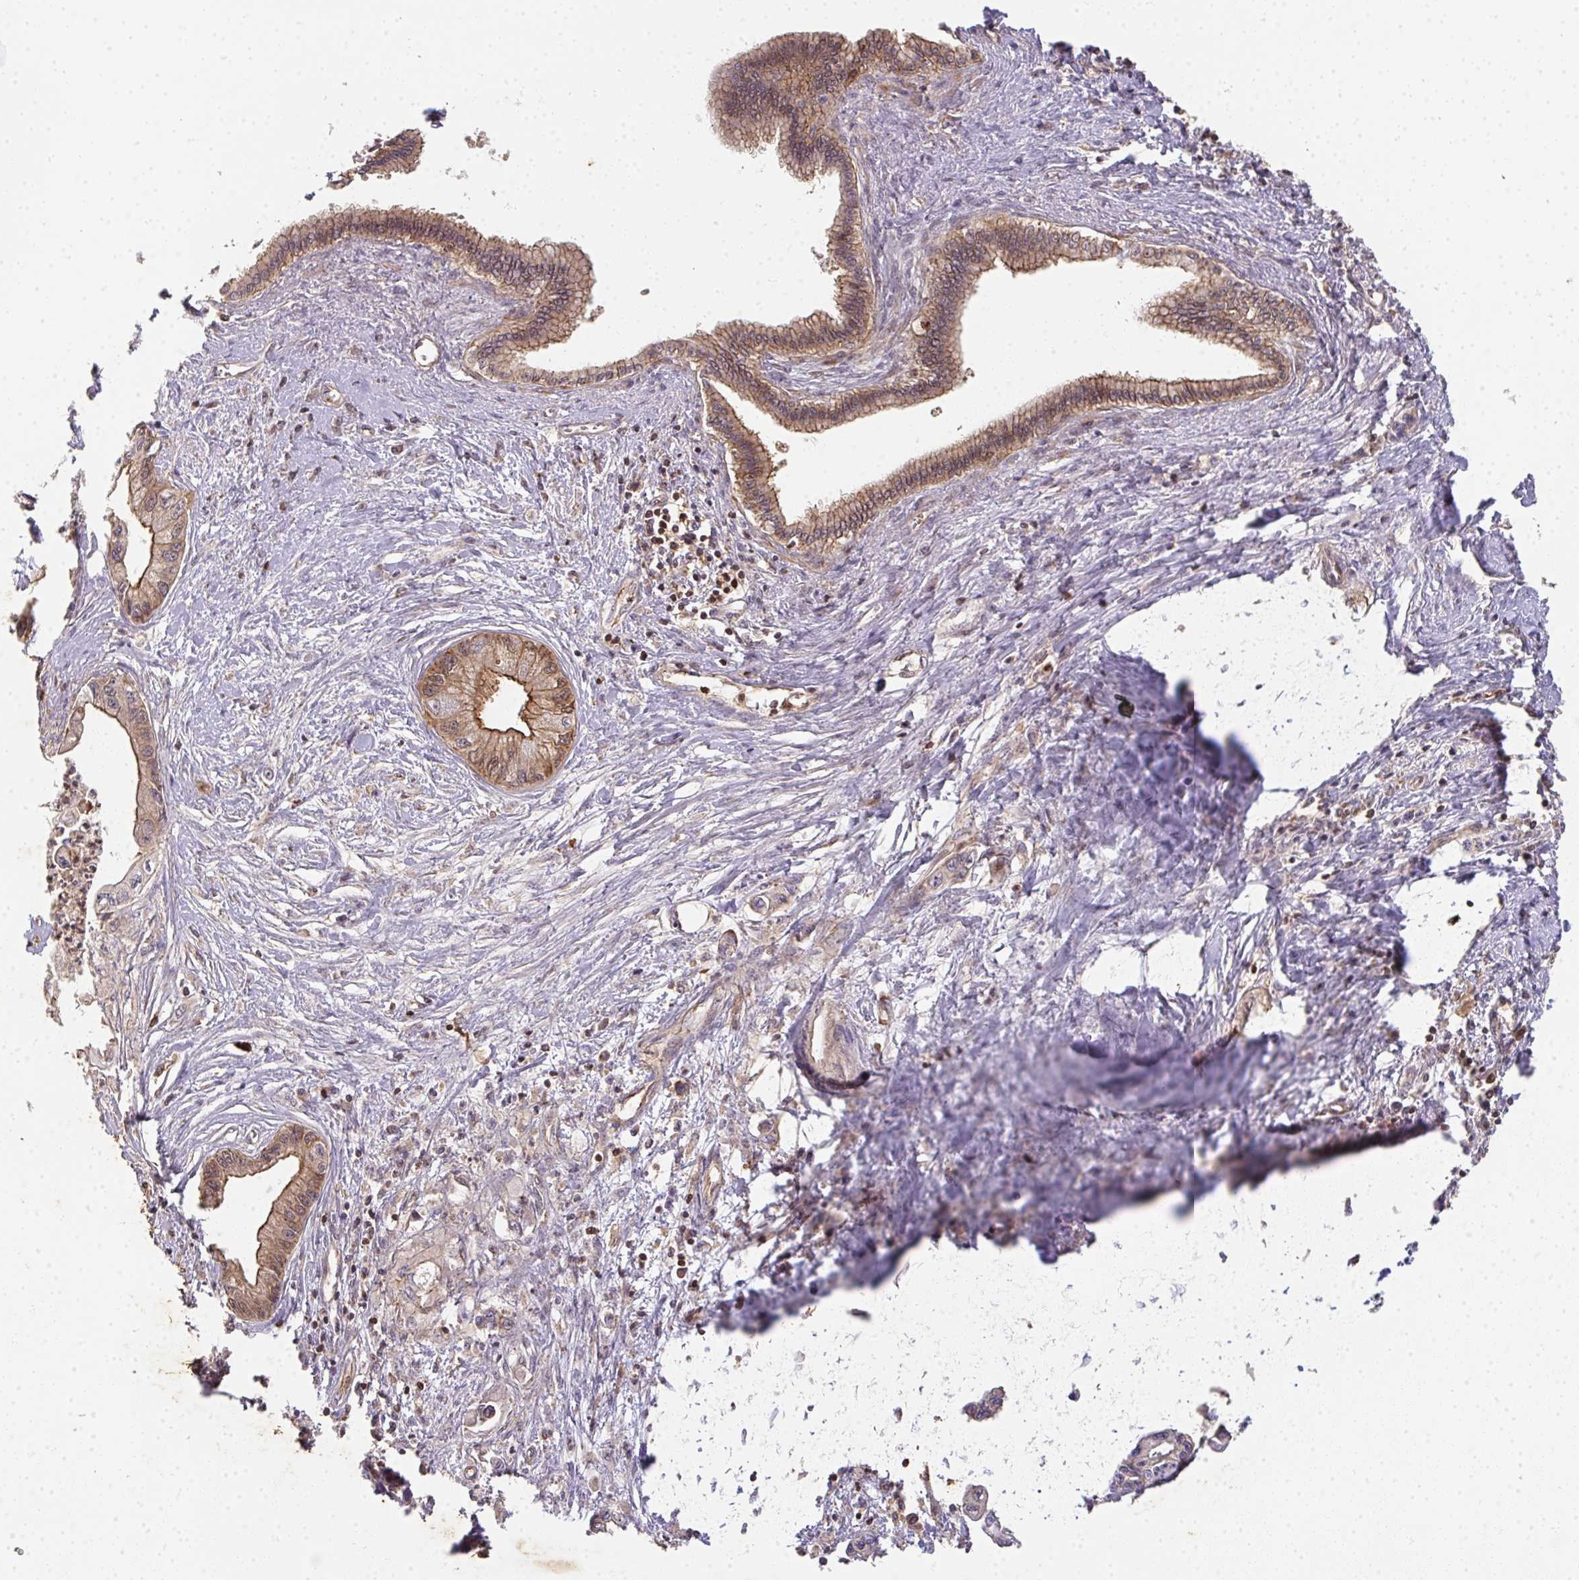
{"staining": {"intensity": "moderate", "quantity": ">75%", "location": "cytoplasmic/membranous"}, "tissue": "pancreatic cancer", "cell_type": "Tumor cells", "image_type": "cancer", "snomed": [{"axis": "morphology", "description": "Adenocarcinoma, NOS"}, {"axis": "topography", "description": "Pancreas"}], "caption": "This histopathology image demonstrates IHC staining of human pancreatic adenocarcinoma, with medium moderate cytoplasmic/membranous positivity in about >75% of tumor cells.", "gene": "TNMD", "patient": {"sex": "male", "age": 61}}